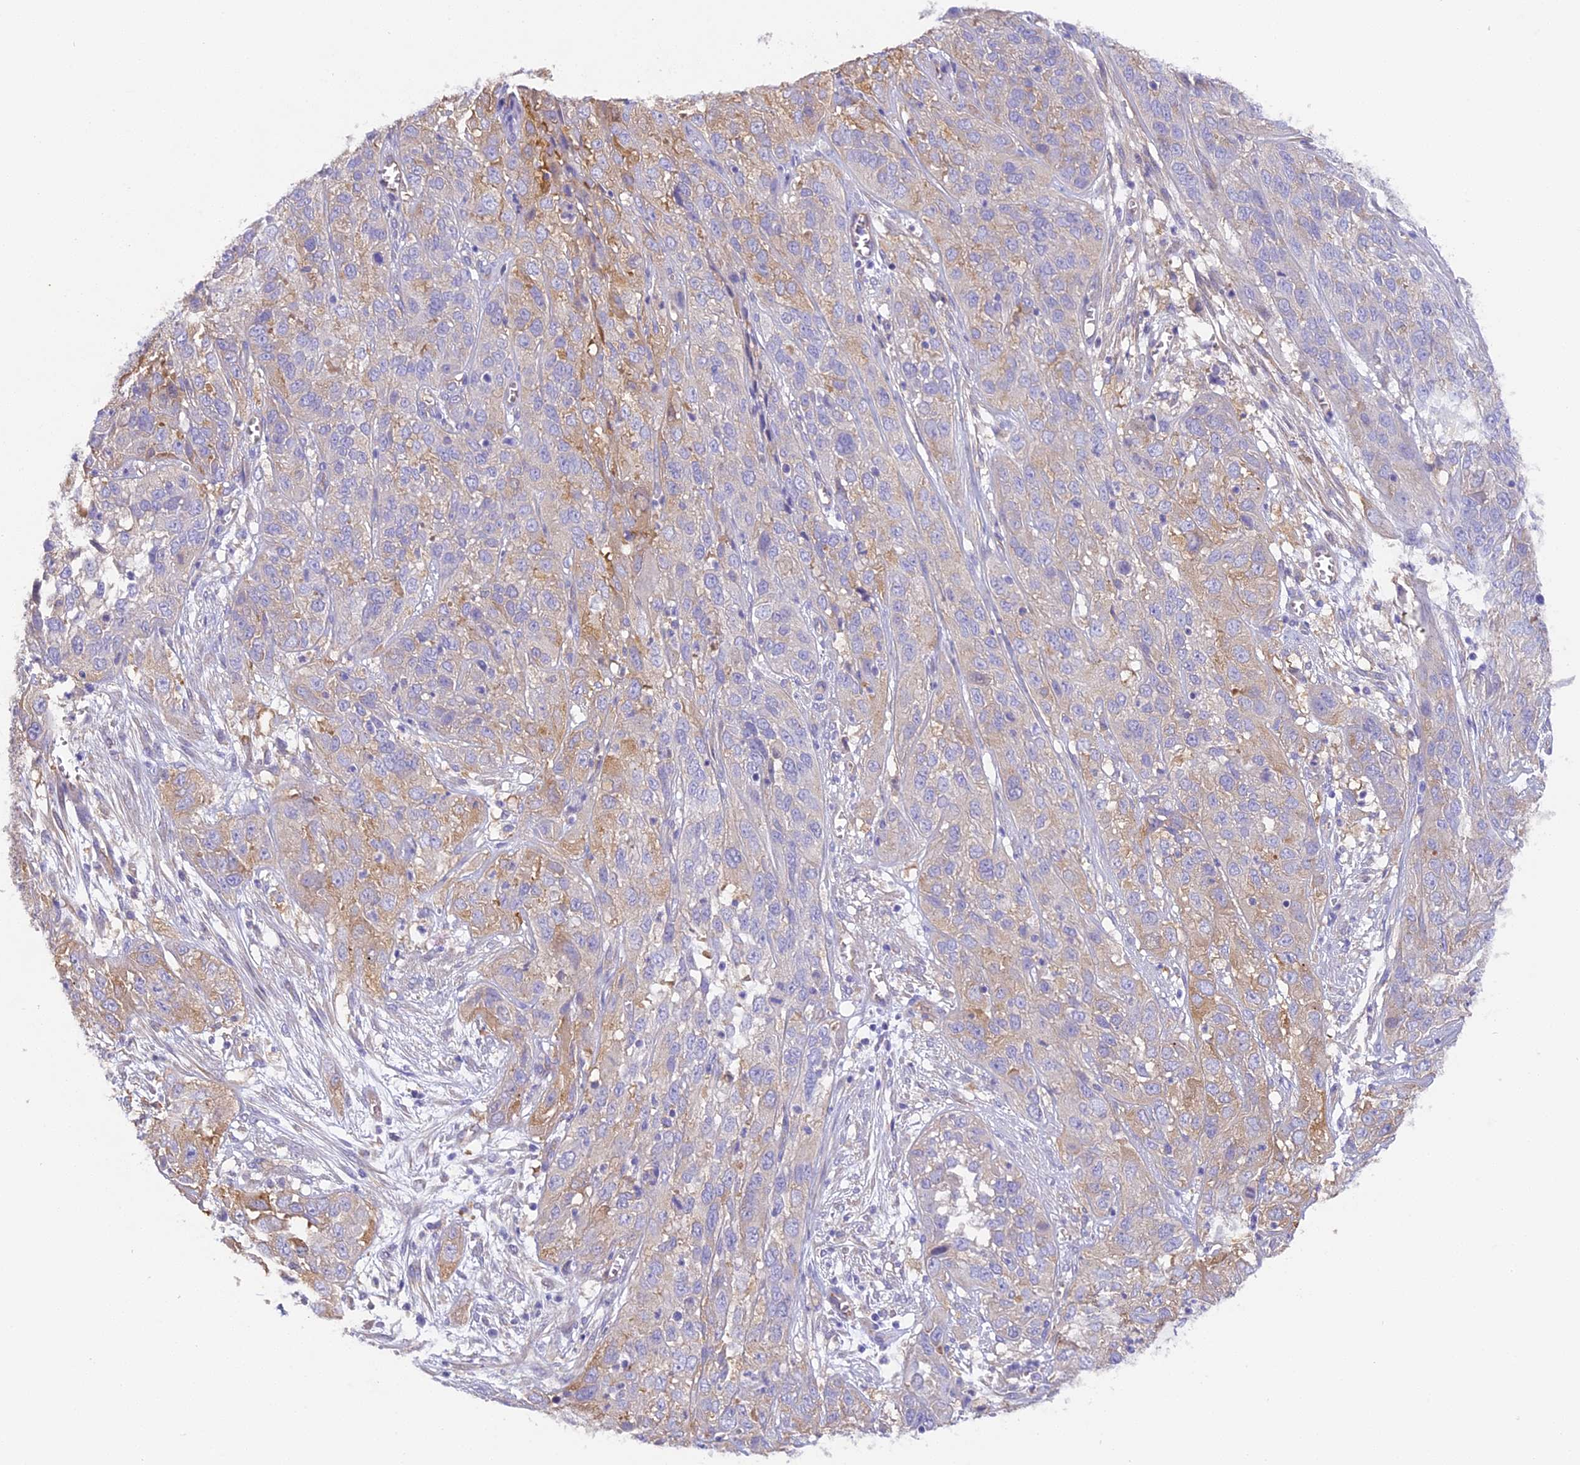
{"staining": {"intensity": "weak", "quantity": "<25%", "location": "cytoplasmic/membranous"}, "tissue": "cervical cancer", "cell_type": "Tumor cells", "image_type": "cancer", "snomed": [{"axis": "morphology", "description": "Squamous cell carcinoma, NOS"}, {"axis": "topography", "description": "Cervix"}], "caption": "The image reveals no staining of tumor cells in squamous cell carcinoma (cervical).", "gene": "HOMER3", "patient": {"sex": "female", "age": 32}}